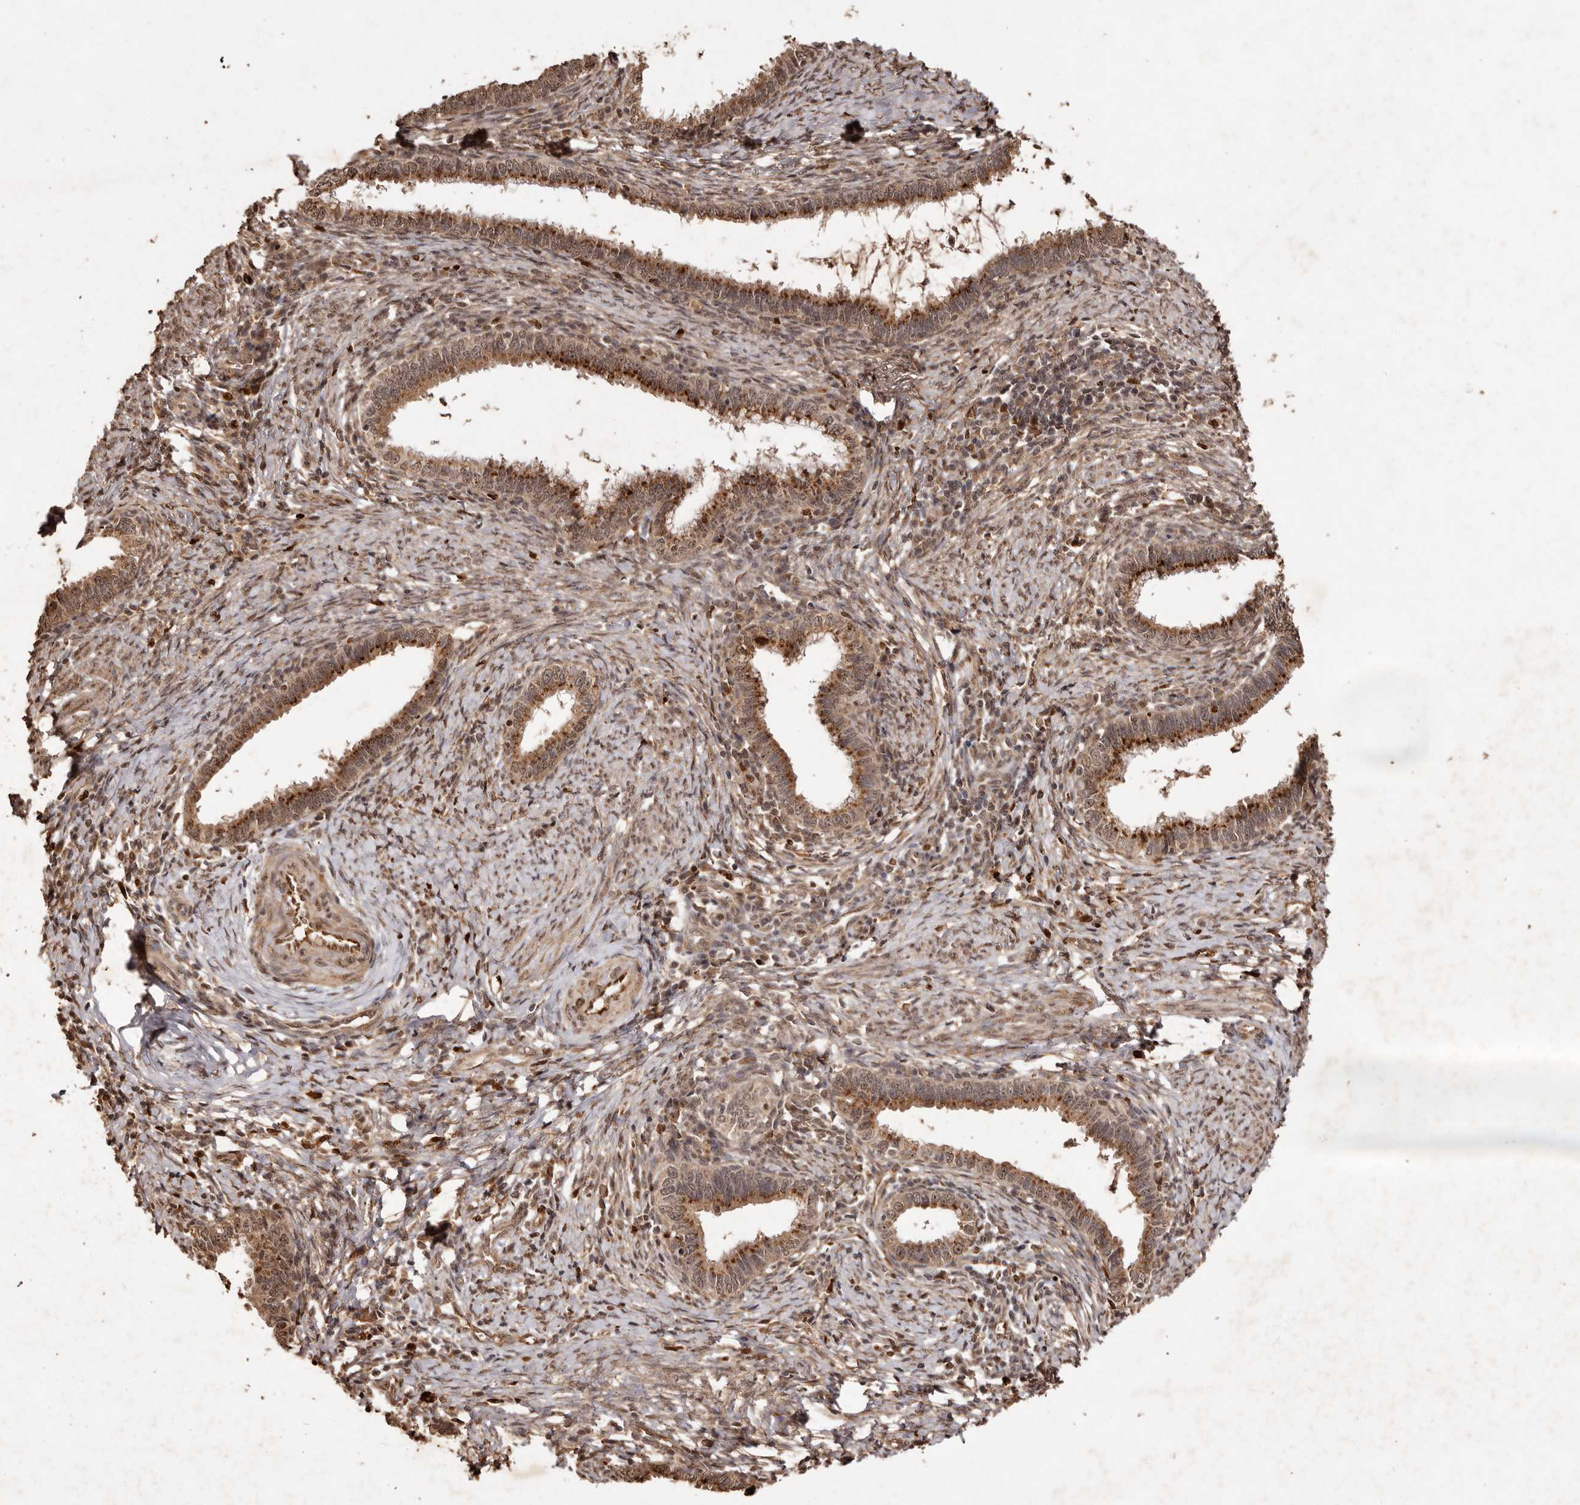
{"staining": {"intensity": "moderate", "quantity": ">75%", "location": "cytoplasmic/membranous,nuclear"}, "tissue": "cervical cancer", "cell_type": "Tumor cells", "image_type": "cancer", "snomed": [{"axis": "morphology", "description": "Adenocarcinoma, NOS"}, {"axis": "topography", "description": "Cervix"}], "caption": "Immunohistochemical staining of cervical cancer (adenocarcinoma) shows medium levels of moderate cytoplasmic/membranous and nuclear protein positivity in about >75% of tumor cells. (Stains: DAB (3,3'-diaminobenzidine) in brown, nuclei in blue, Microscopy: brightfield microscopy at high magnification).", "gene": "NOTCH1", "patient": {"sex": "female", "age": 36}}